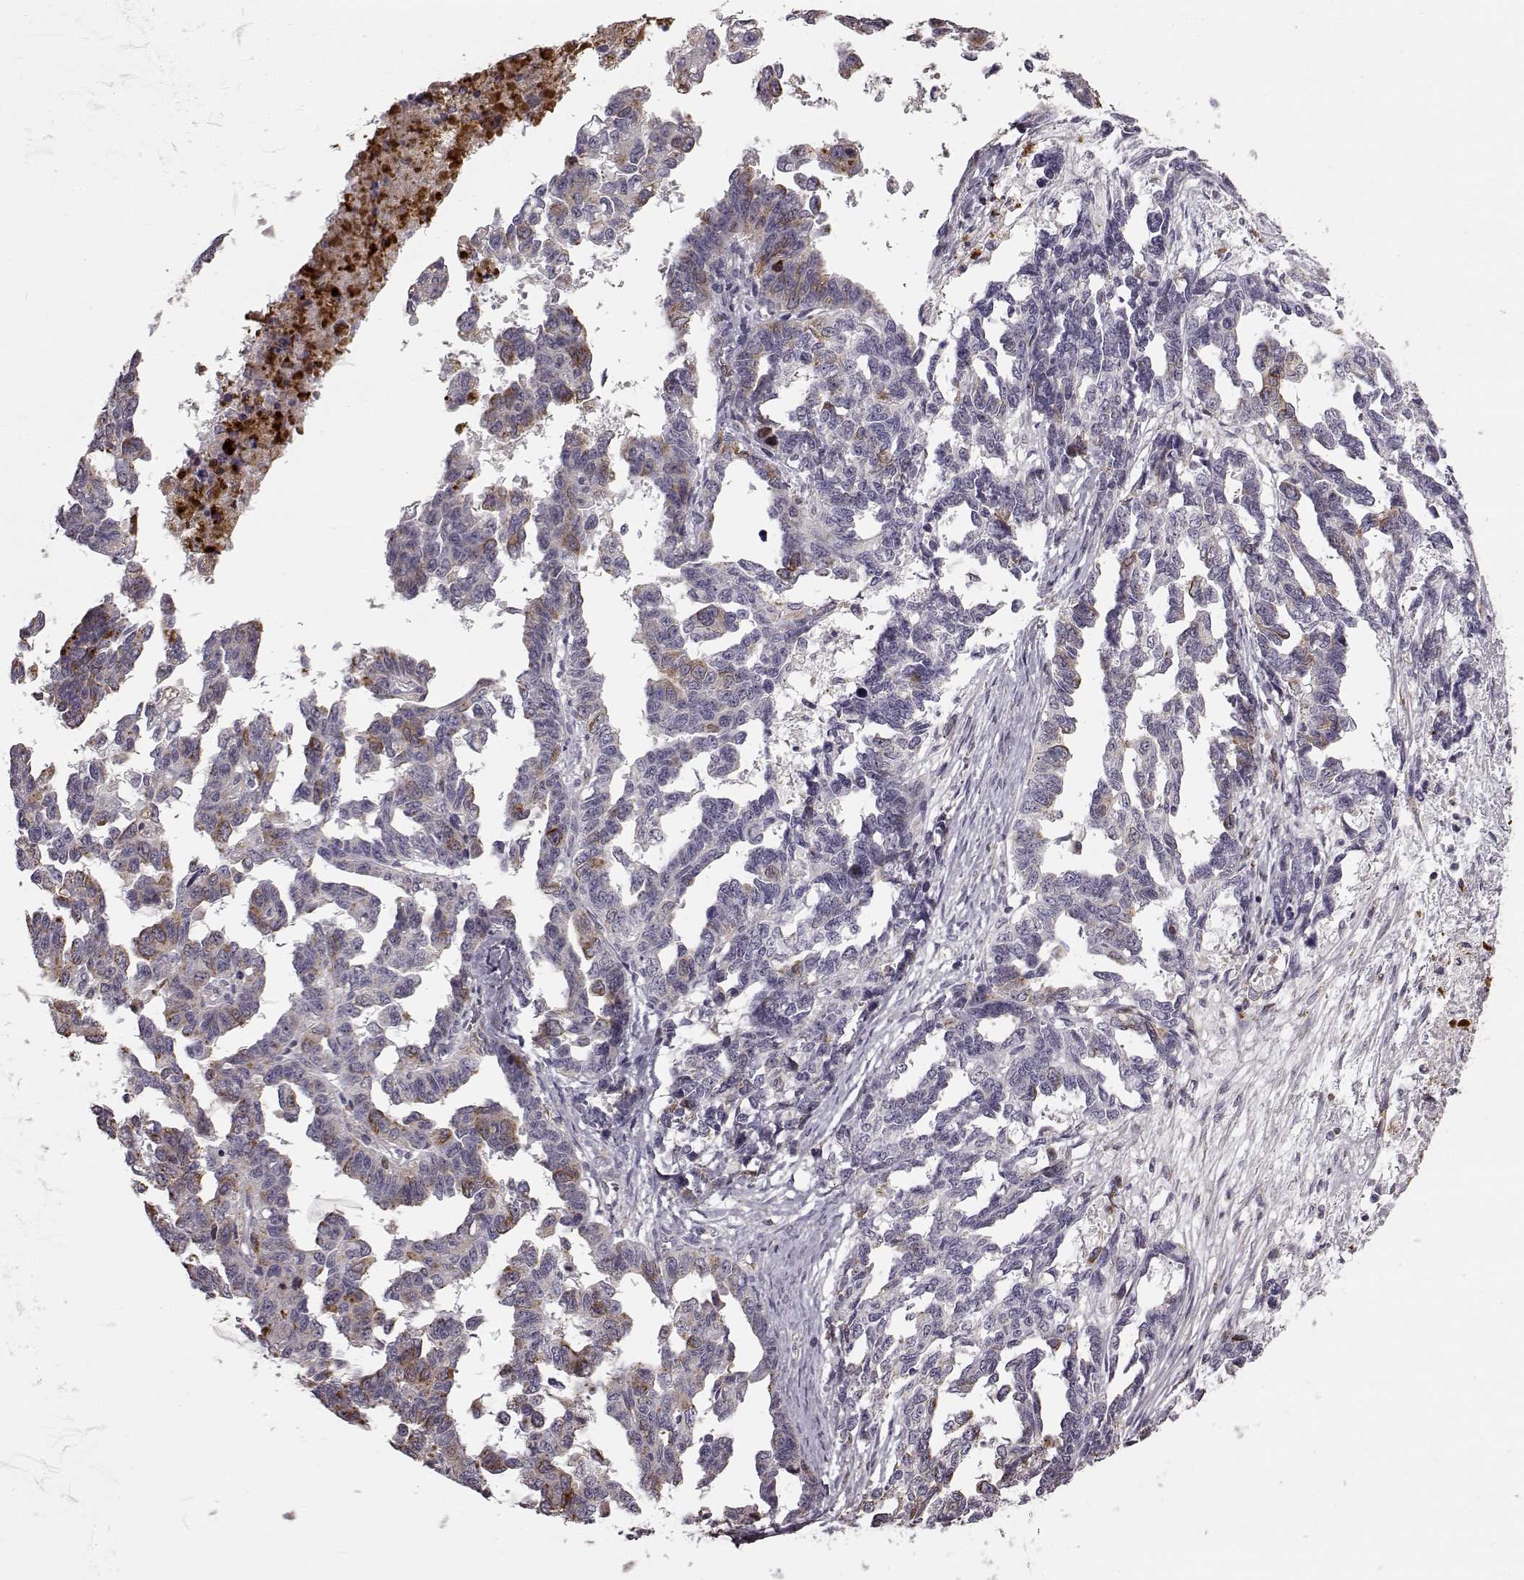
{"staining": {"intensity": "strong", "quantity": "<25%", "location": "cytoplasmic/membranous"}, "tissue": "ovarian cancer", "cell_type": "Tumor cells", "image_type": "cancer", "snomed": [{"axis": "morphology", "description": "Cystadenocarcinoma, serous, NOS"}, {"axis": "topography", "description": "Ovary"}], "caption": "Ovarian cancer was stained to show a protein in brown. There is medium levels of strong cytoplasmic/membranous expression in approximately <25% of tumor cells.", "gene": "HMMR", "patient": {"sex": "female", "age": 69}}